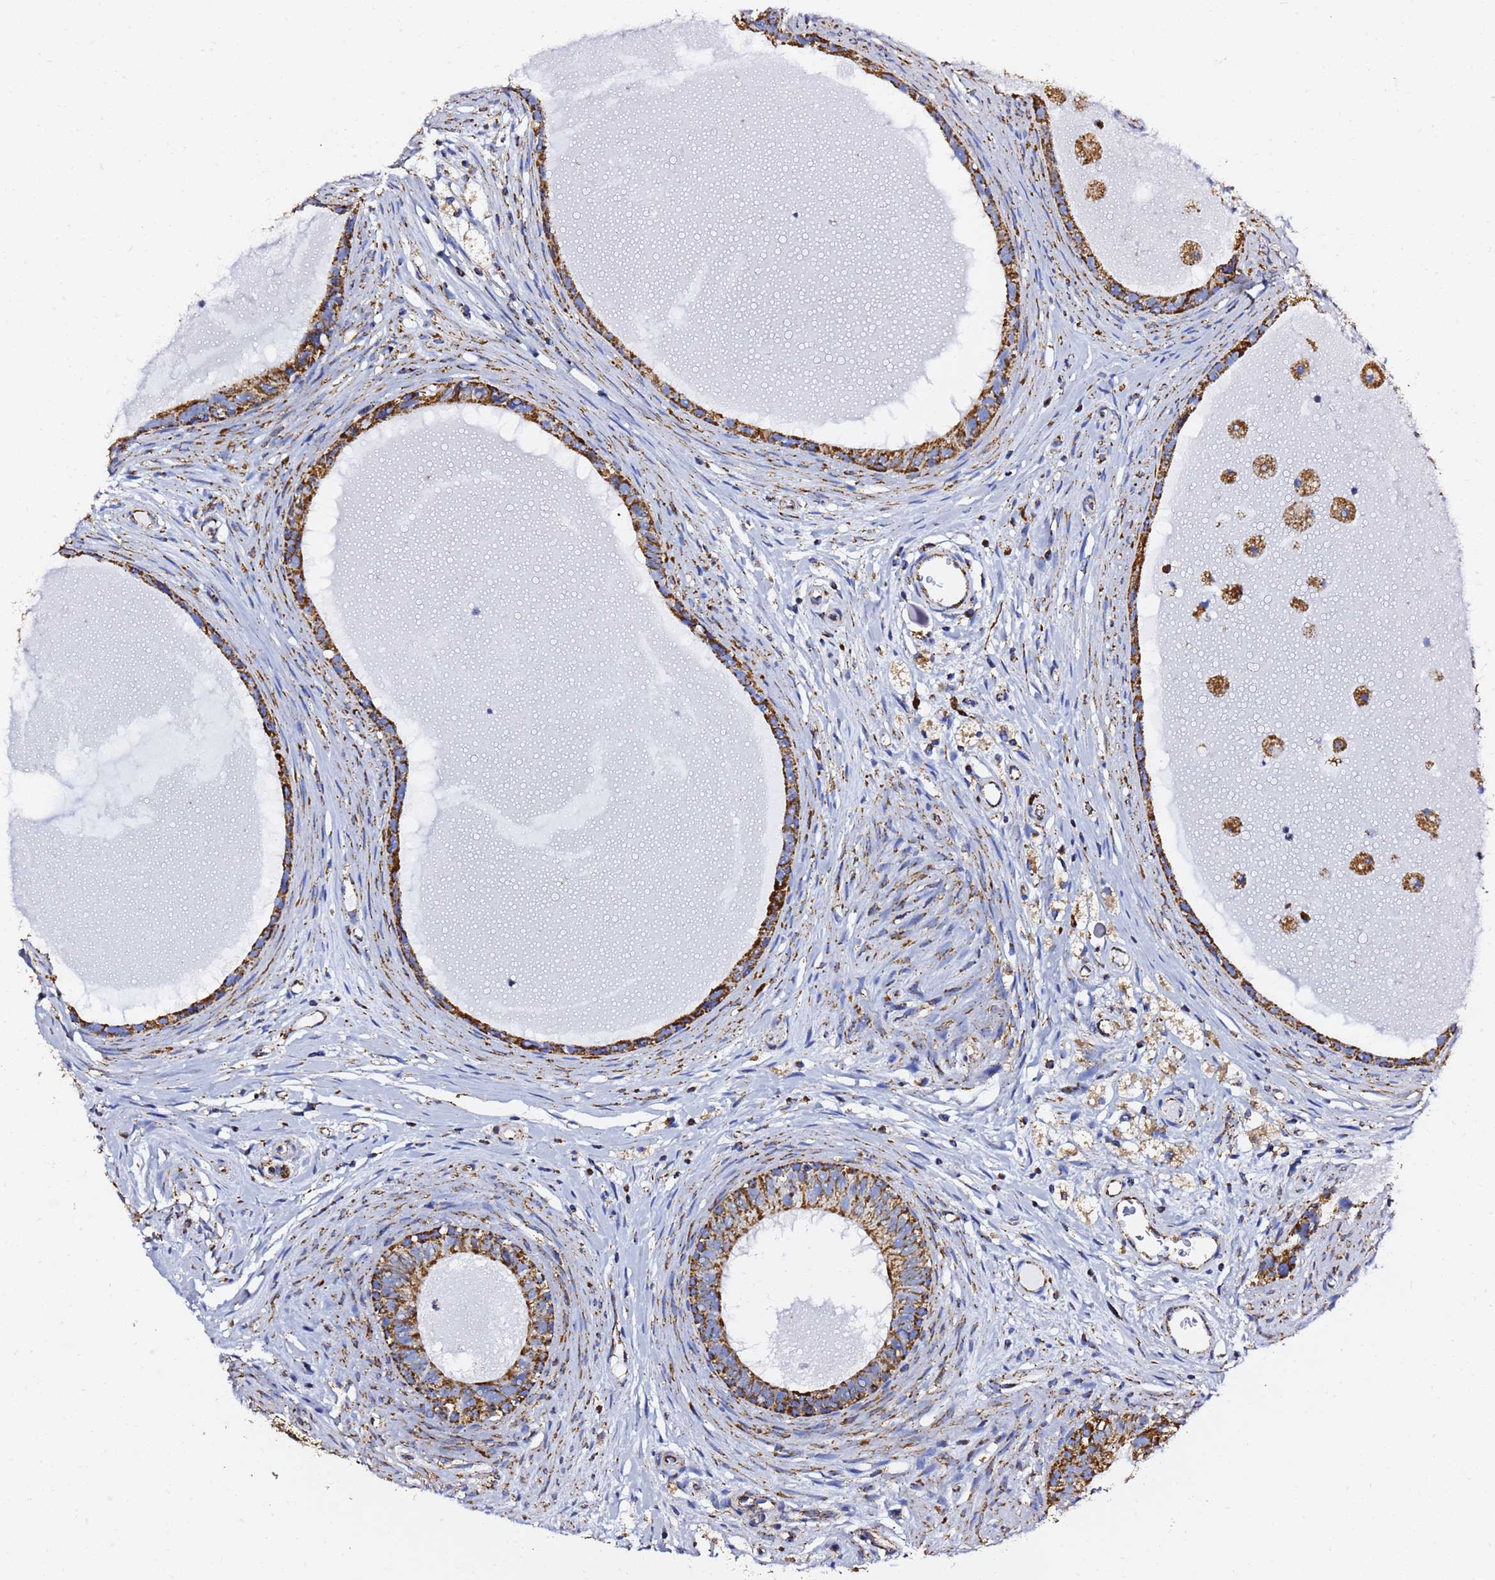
{"staining": {"intensity": "strong", "quantity": ">75%", "location": "cytoplasmic/membranous"}, "tissue": "epididymis", "cell_type": "Glandular cells", "image_type": "normal", "snomed": [{"axis": "morphology", "description": "Normal tissue, NOS"}, {"axis": "topography", "description": "Epididymis"}], "caption": "High-power microscopy captured an immunohistochemistry (IHC) histopathology image of normal epididymis, revealing strong cytoplasmic/membranous positivity in about >75% of glandular cells.", "gene": "PHB2", "patient": {"sex": "male", "age": 80}}